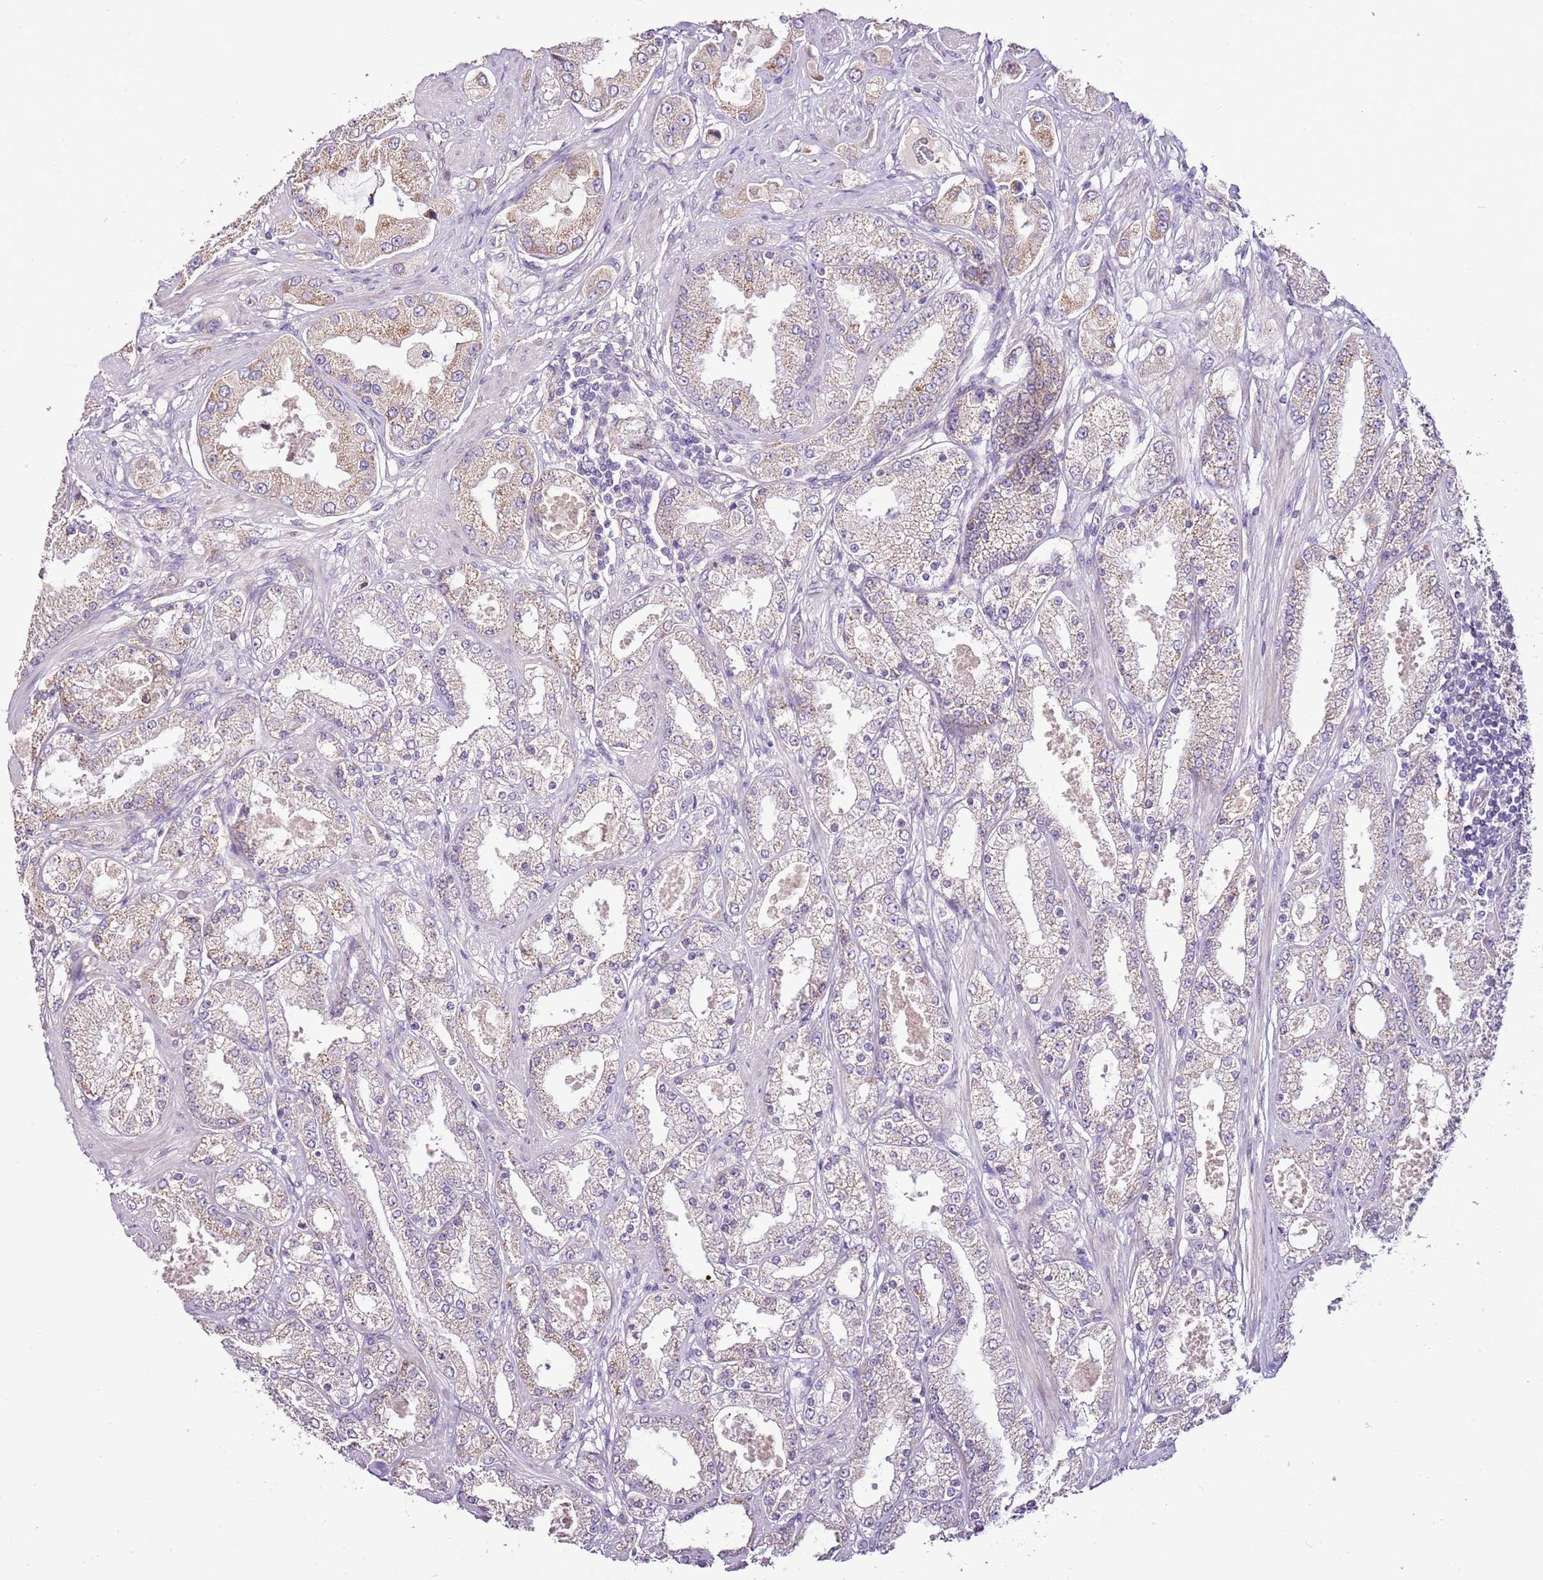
{"staining": {"intensity": "weak", "quantity": "25%-75%", "location": "cytoplasmic/membranous"}, "tissue": "prostate cancer", "cell_type": "Tumor cells", "image_type": "cancer", "snomed": [{"axis": "morphology", "description": "Adenocarcinoma, High grade"}, {"axis": "topography", "description": "Prostate"}], "caption": "Tumor cells demonstrate low levels of weak cytoplasmic/membranous staining in about 25%-75% of cells in prostate cancer (adenocarcinoma (high-grade)).", "gene": "CMKLR1", "patient": {"sex": "male", "age": 68}}